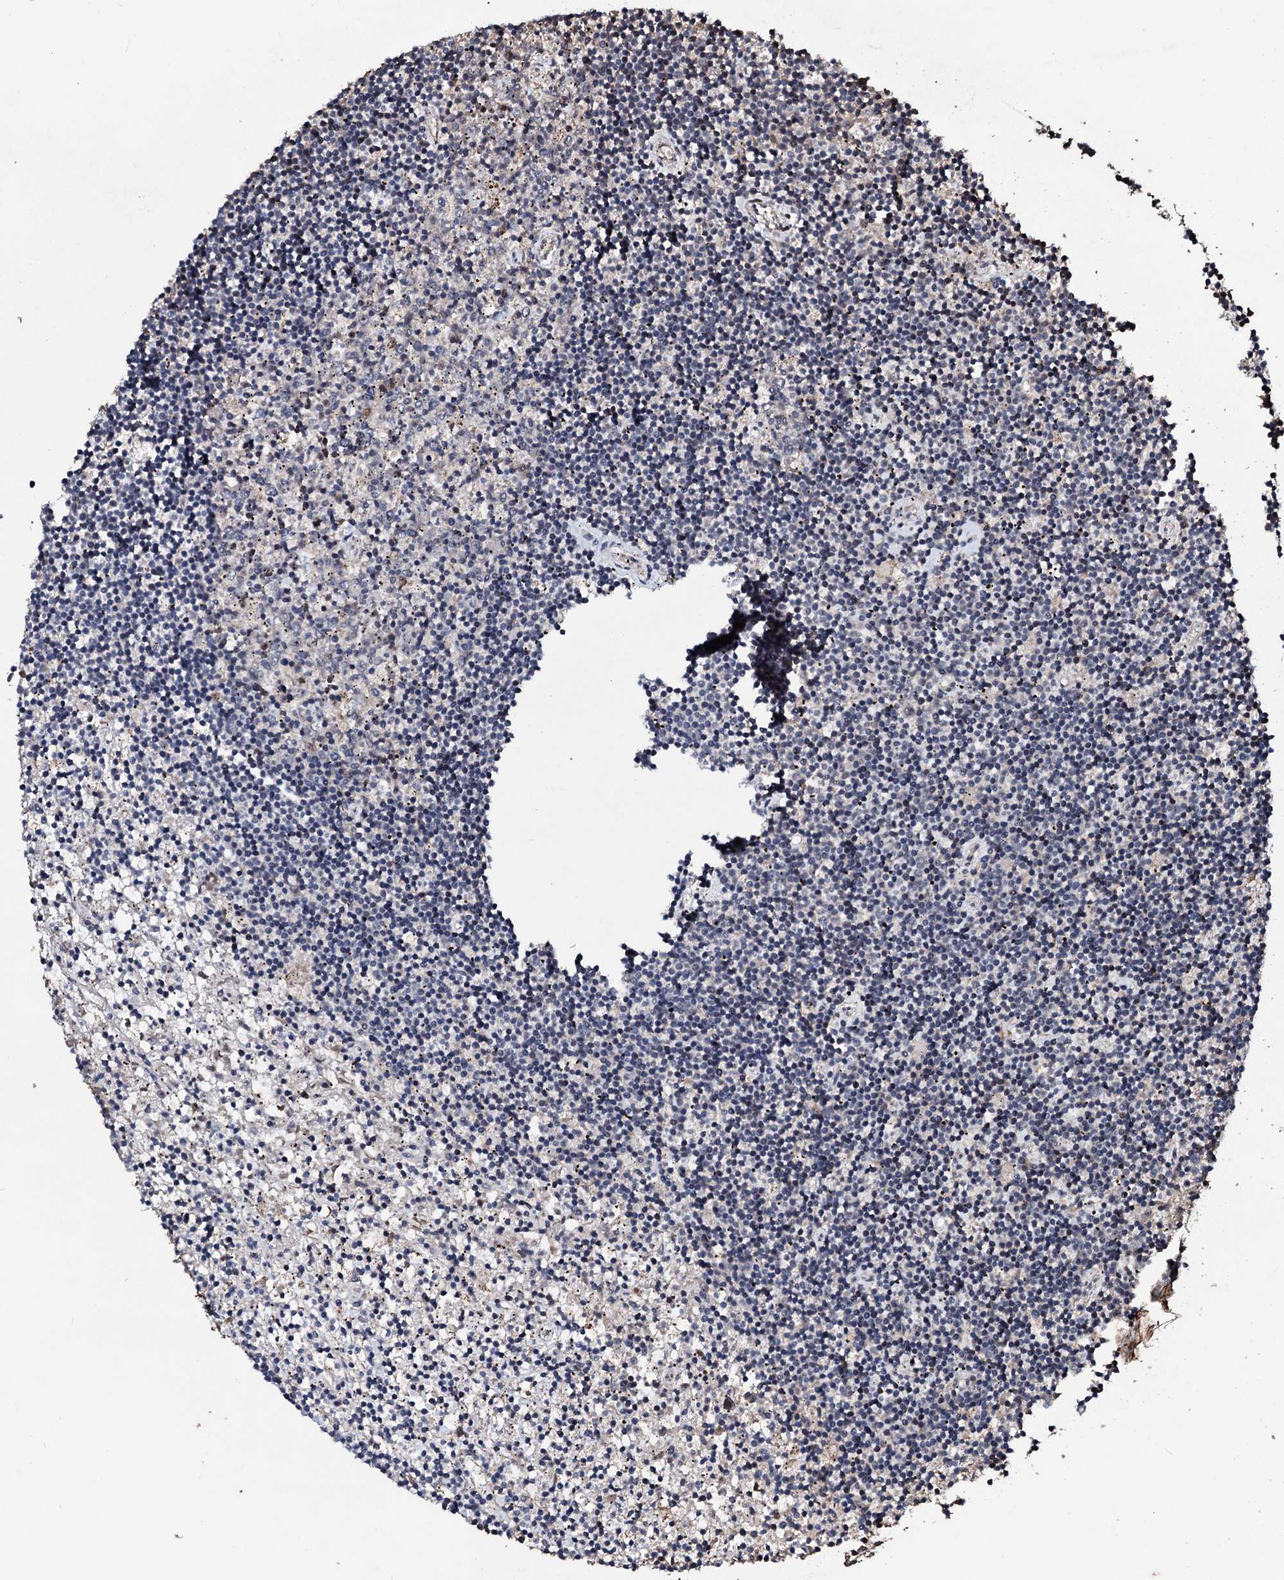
{"staining": {"intensity": "negative", "quantity": "none", "location": "none"}, "tissue": "lymphoma", "cell_type": "Tumor cells", "image_type": "cancer", "snomed": [{"axis": "morphology", "description": "Malignant lymphoma, non-Hodgkin's type, Low grade"}, {"axis": "topography", "description": "Spleen"}], "caption": "This micrograph is of low-grade malignant lymphoma, non-Hodgkin's type stained with immunohistochemistry to label a protein in brown with the nuclei are counter-stained blue. There is no expression in tumor cells.", "gene": "SUPT7L", "patient": {"sex": "male", "age": 76}}